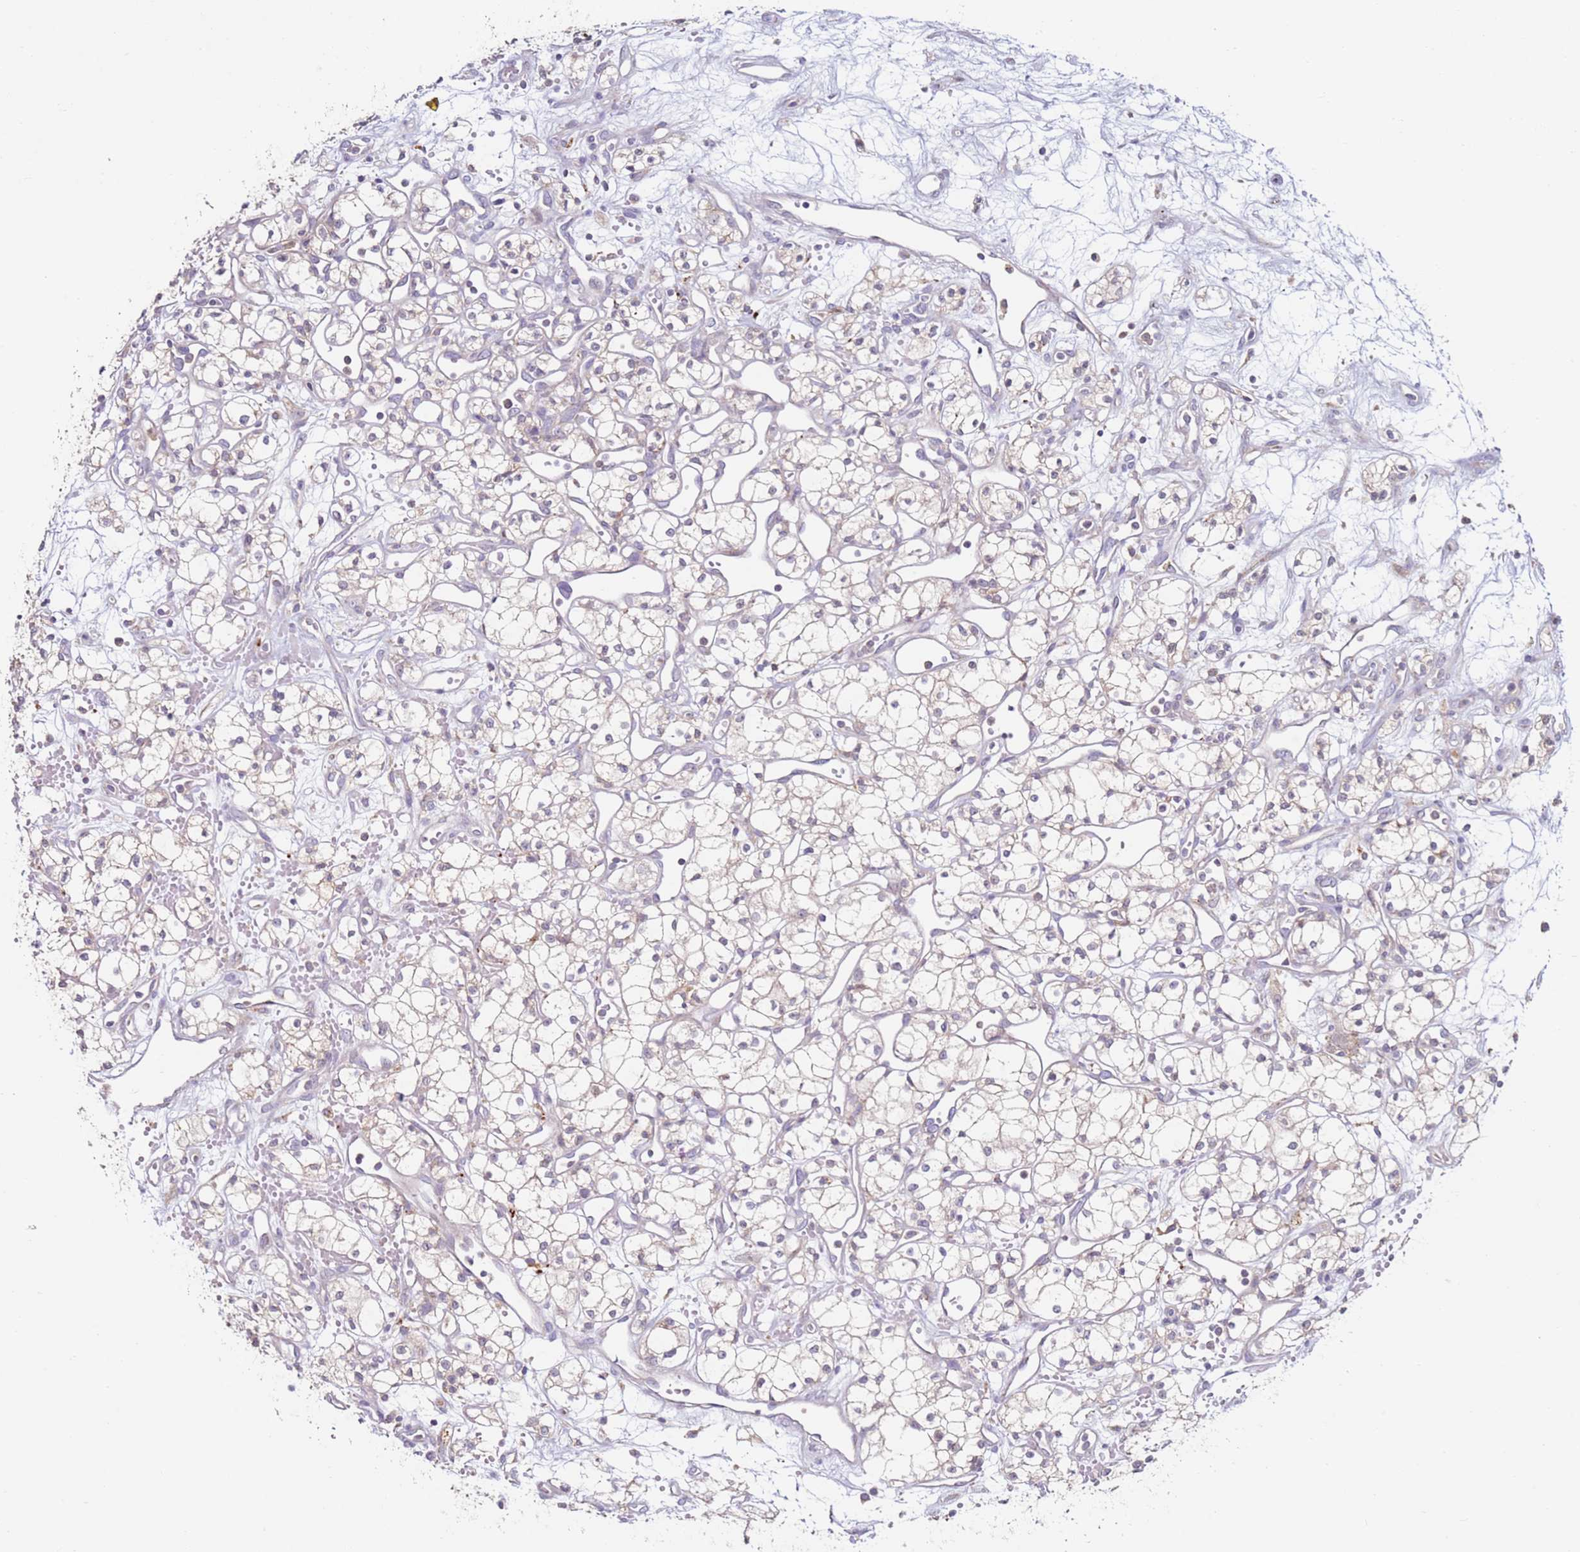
{"staining": {"intensity": "weak", "quantity": "25%-75%", "location": "cytoplasmic/membranous"}, "tissue": "renal cancer", "cell_type": "Tumor cells", "image_type": "cancer", "snomed": [{"axis": "morphology", "description": "Adenocarcinoma, NOS"}, {"axis": "topography", "description": "Kidney"}], "caption": "Weak cytoplasmic/membranous protein positivity is appreciated in approximately 25%-75% of tumor cells in adenocarcinoma (renal). The staining was performed using DAB, with brown indicating positive protein expression. Nuclei are stained blue with hematoxylin.", "gene": "CNOT9", "patient": {"sex": "male", "age": 59}}